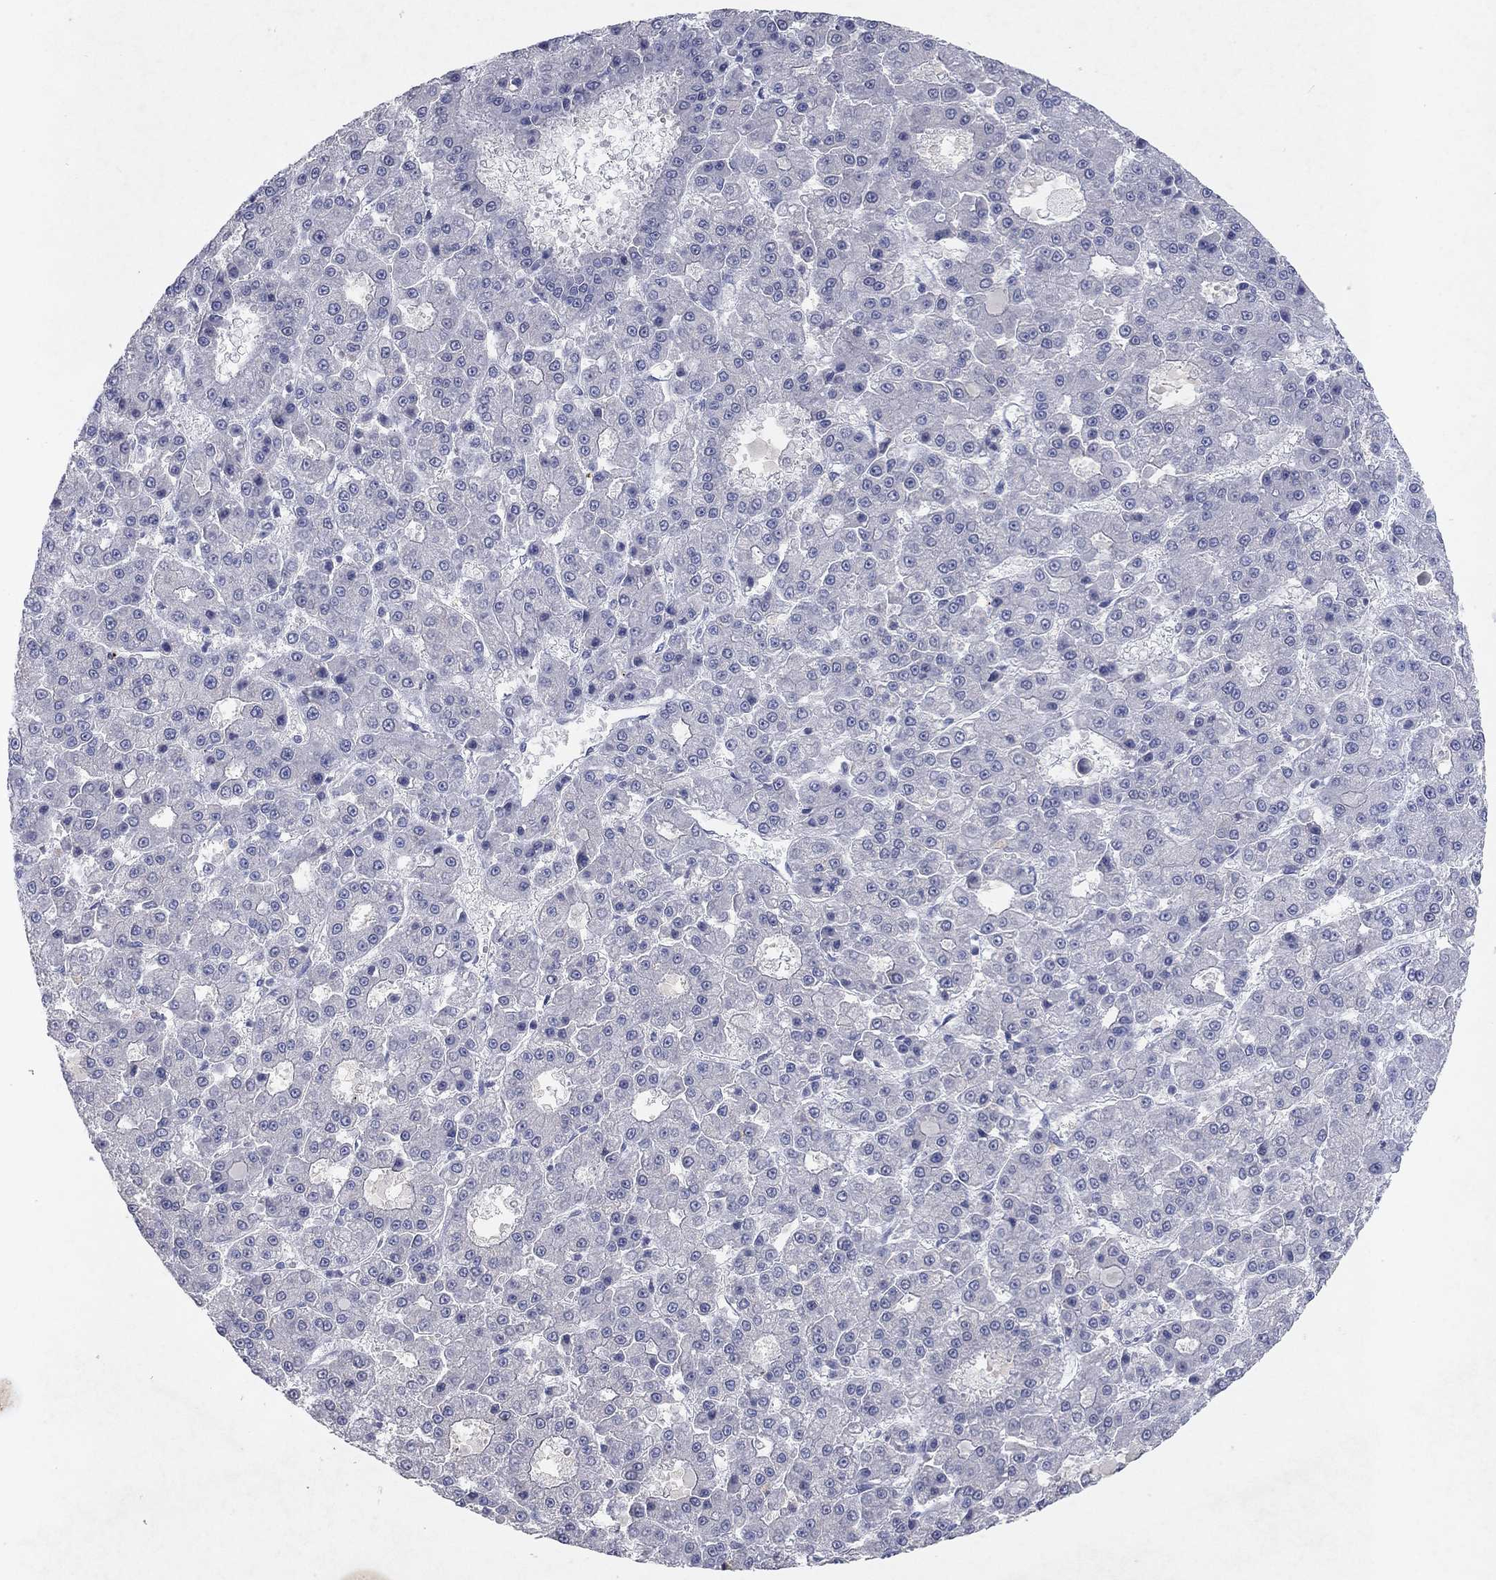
{"staining": {"intensity": "negative", "quantity": "none", "location": "none"}, "tissue": "liver cancer", "cell_type": "Tumor cells", "image_type": "cancer", "snomed": [{"axis": "morphology", "description": "Carcinoma, Hepatocellular, NOS"}, {"axis": "topography", "description": "Liver"}], "caption": "IHC image of liver hepatocellular carcinoma stained for a protein (brown), which shows no staining in tumor cells.", "gene": "KRT40", "patient": {"sex": "male", "age": 70}}